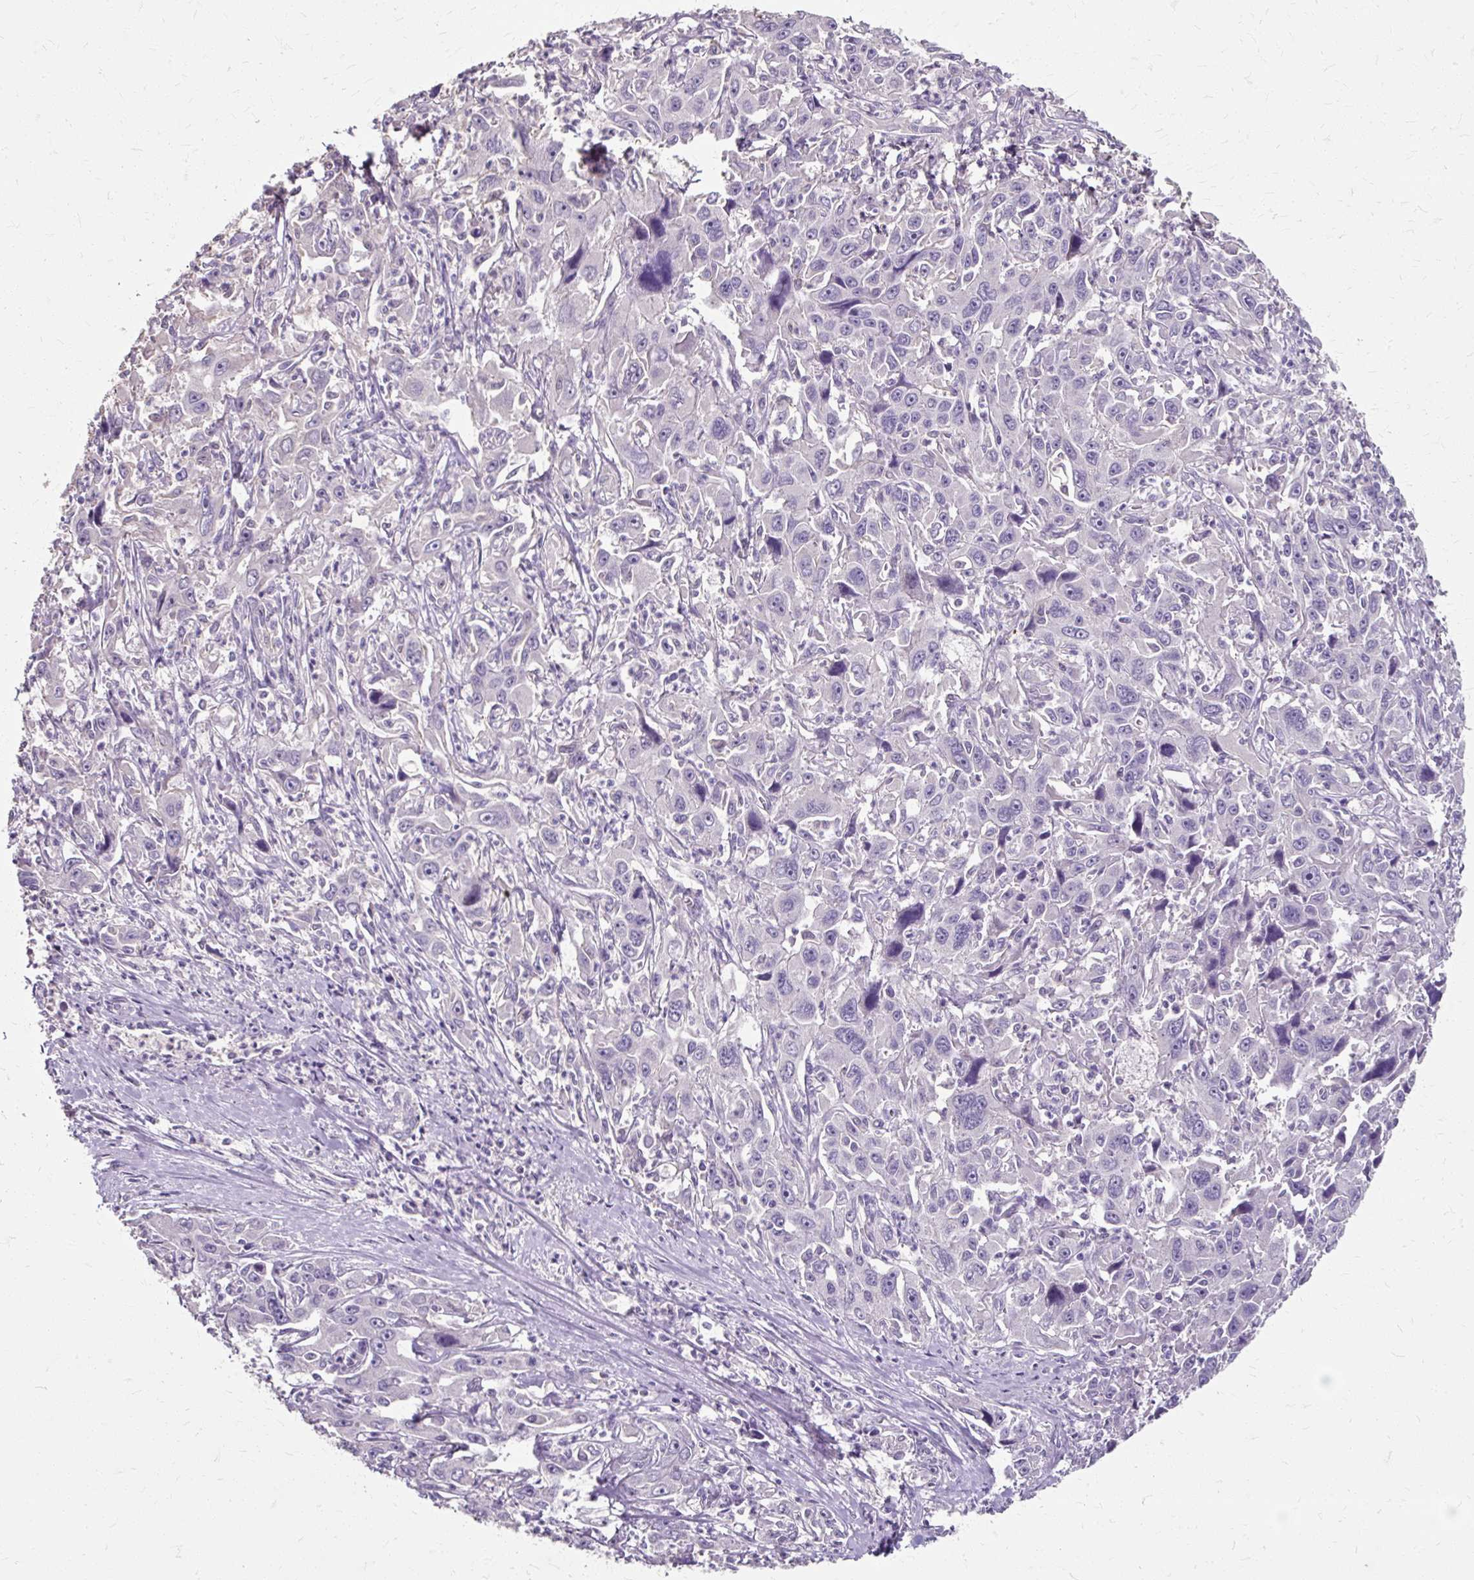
{"staining": {"intensity": "negative", "quantity": "none", "location": "none"}, "tissue": "liver cancer", "cell_type": "Tumor cells", "image_type": "cancer", "snomed": [{"axis": "morphology", "description": "Carcinoma, Hepatocellular, NOS"}, {"axis": "topography", "description": "Liver"}], "caption": "A micrograph of liver hepatocellular carcinoma stained for a protein reveals no brown staining in tumor cells.", "gene": "KLHL24", "patient": {"sex": "male", "age": 63}}